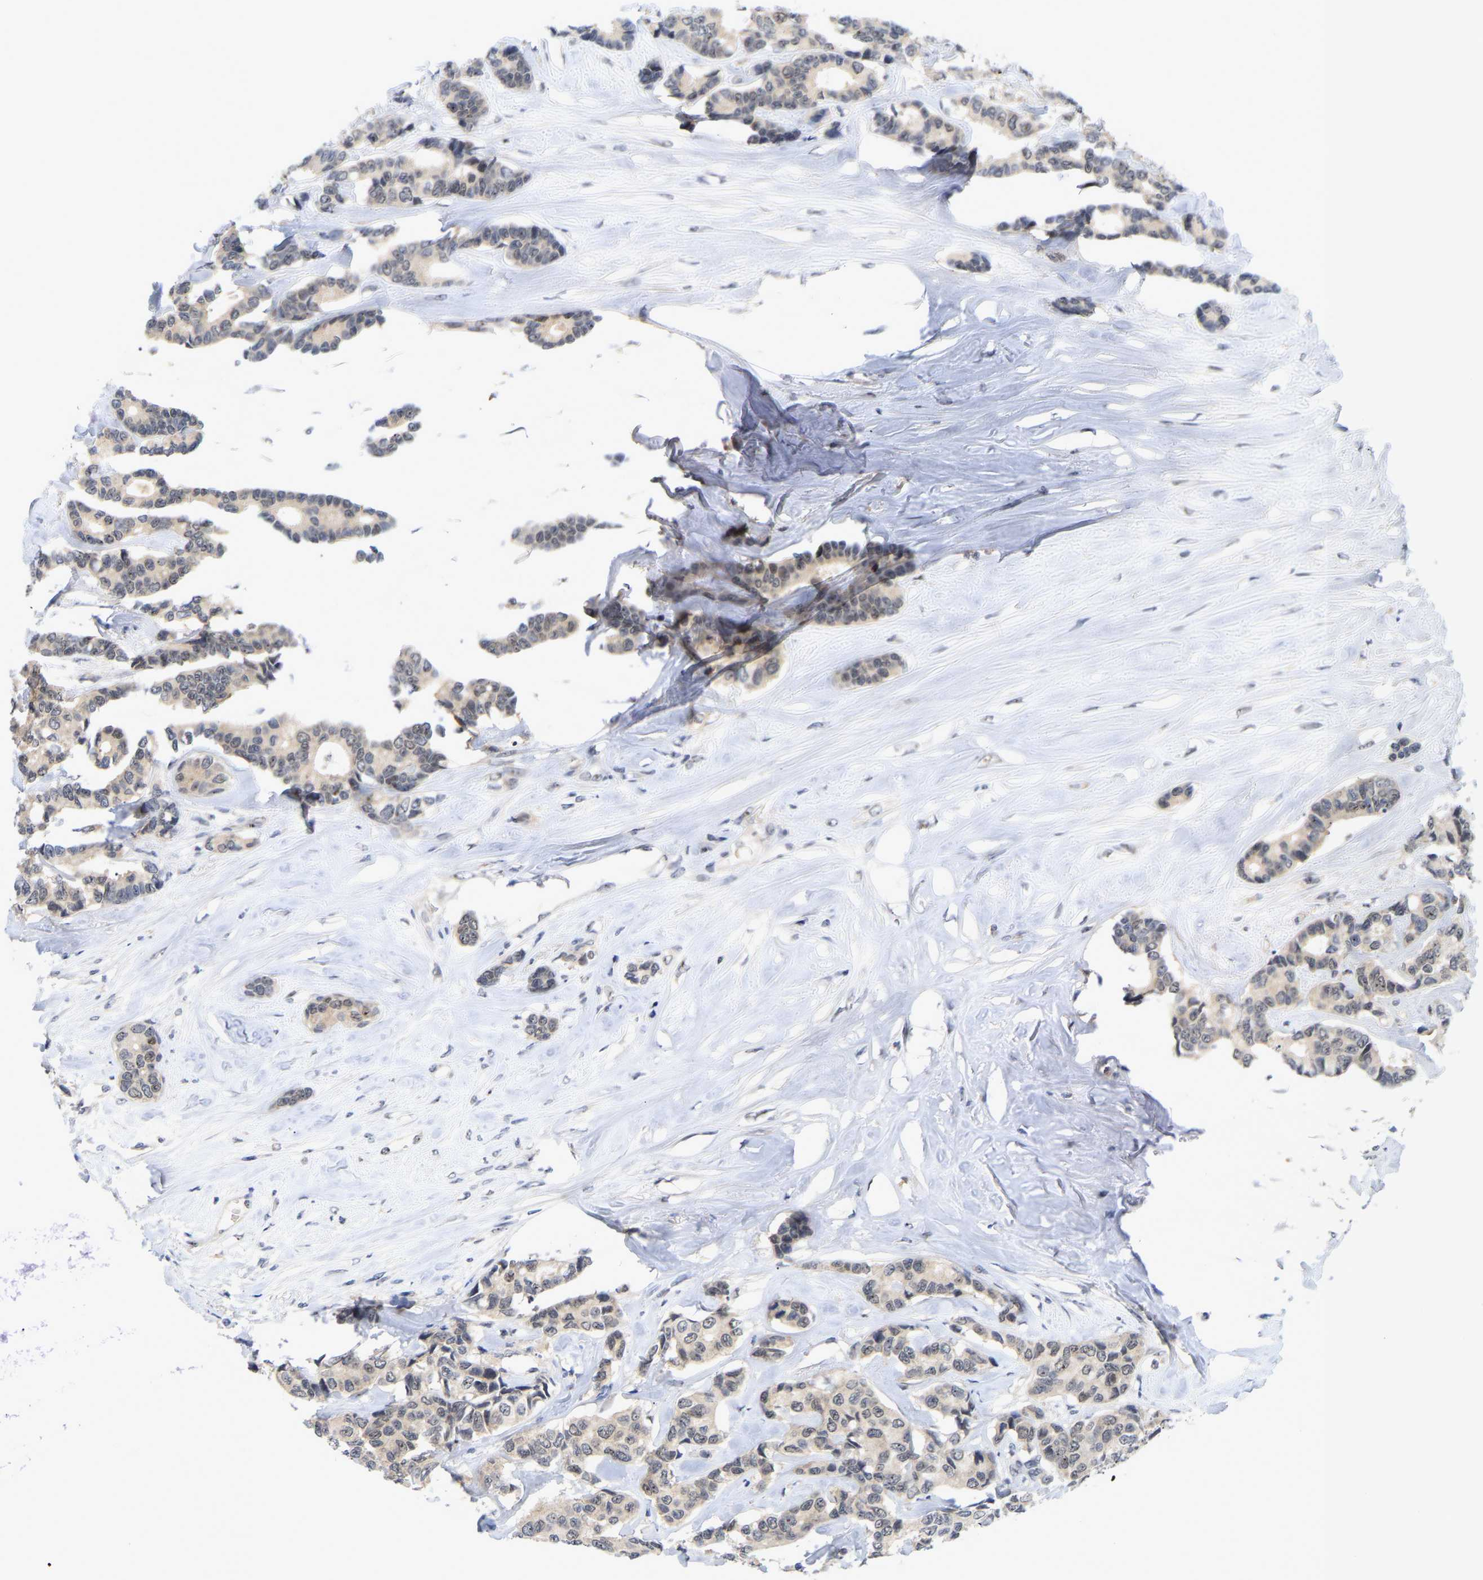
{"staining": {"intensity": "negative", "quantity": "none", "location": "none"}, "tissue": "breast cancer", "cell_type": "Tumor cells", "image_type": "cancer", "snomed": [{"axis": "morphology", "description": "Duct carcinoma"}, {"axis": "topography", "description": "Breast"}], "caption": "A histopathology image of infiltrating ductal carcinoma (breast) stained for a protein displays no brown staining in tumor cells. The staining was performed using DAB (3,3'-diaminobenzidine) to visualize the protein expression in brown, while the nuclei were stained in blue with hematoxylin (Magnification: 20x).", "gene": "NLE1", "patient": {"sex": "female", "age": 87}}